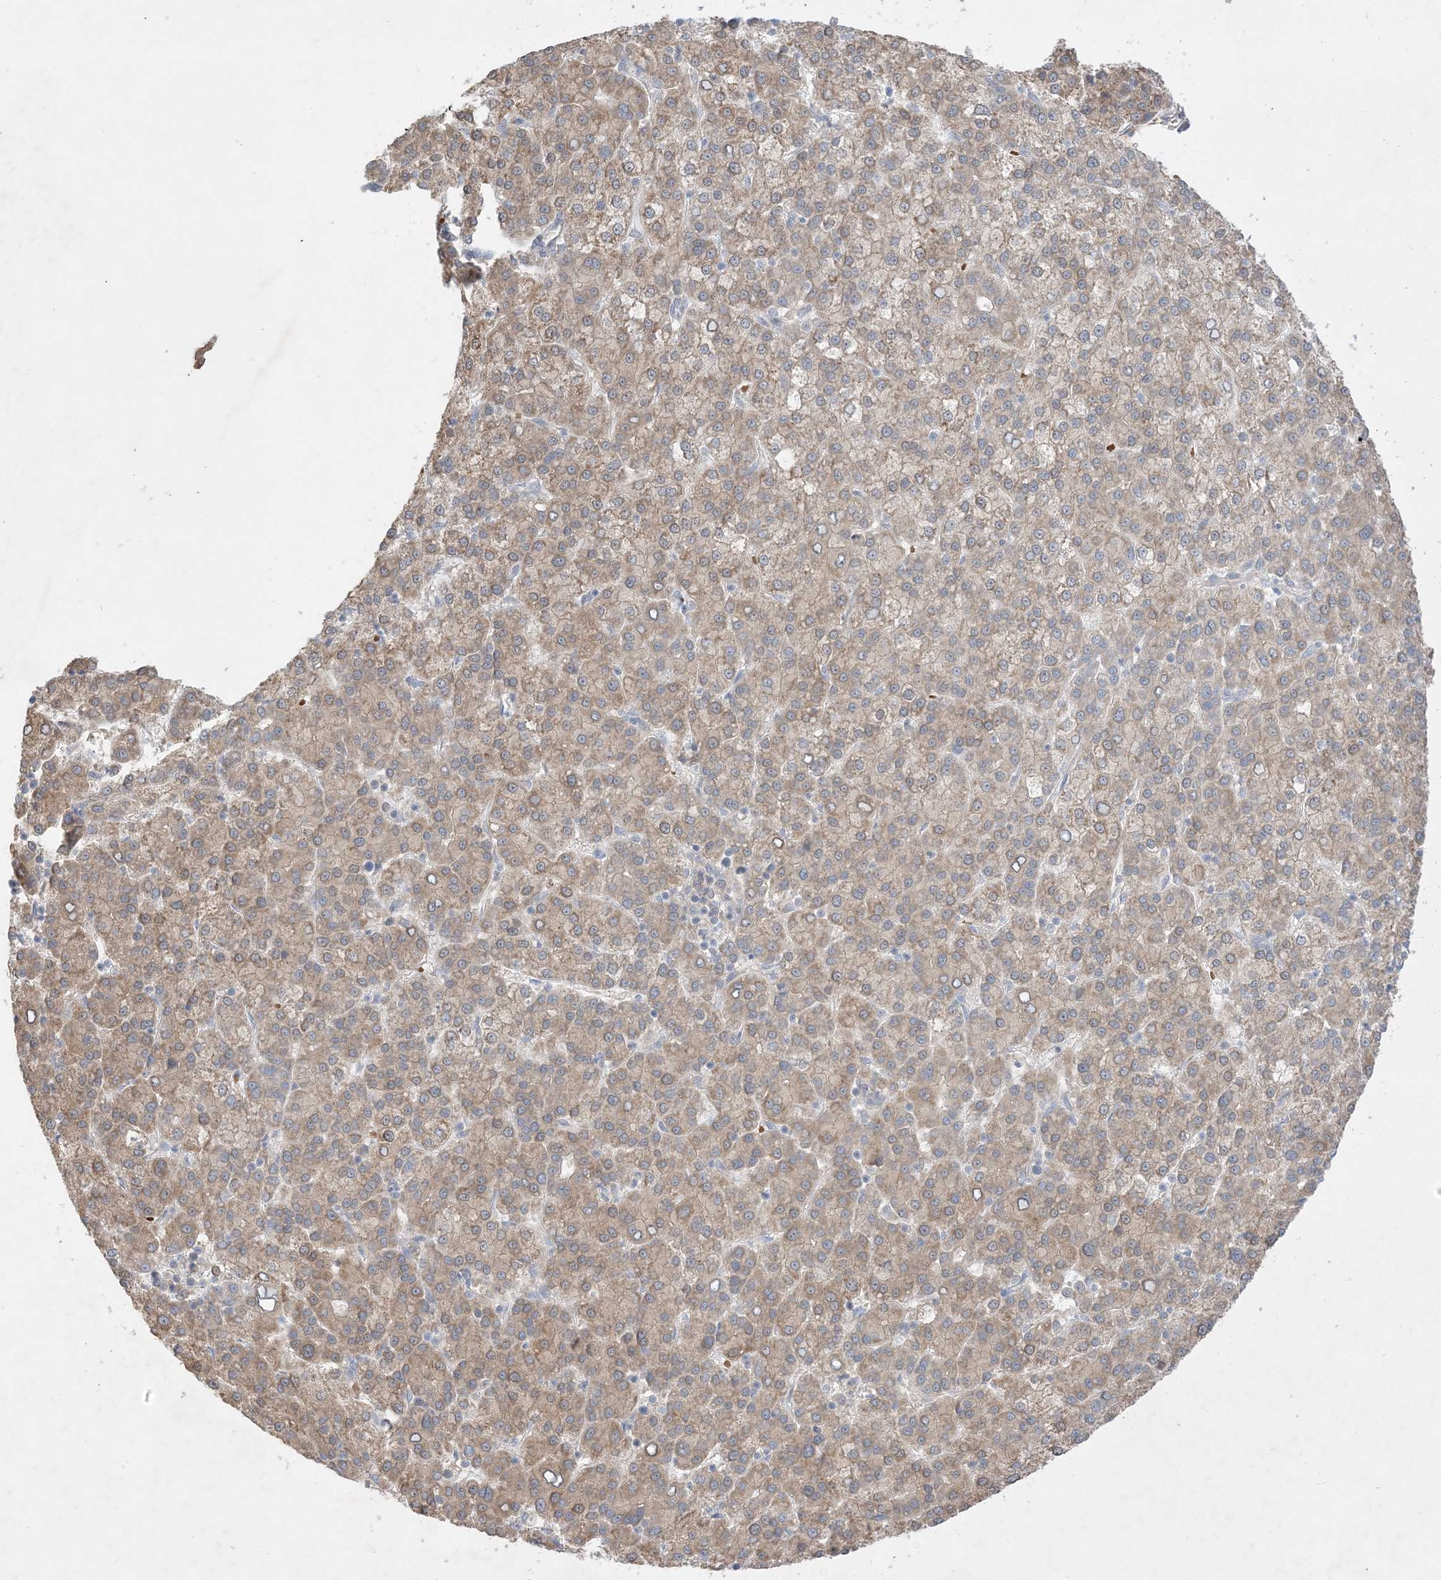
{"staining": {"intensity": "moderate", "quantity": ">75%", "location": "cytoplasmic/membranous"}, "tissue": "liver cancer", "cell_type": "Tumor cells", "image_type": "cancer", "snomed": [{"axis": "morphology", "description": "Carcinoma, Hepatocellular, NOS"}, {"axis": "topography", "description": "Liver"}], "caption": "Immunohistochemistry (IHC) (DAB (3,3'-diaminobenzidine)) staining of human liver hepatocellular carcinoma displays moderate cytoplasmic/membranous protein positivity in approximately >75% of tumor cells.", "gene": "MMGT1", "patient": {"sex": "female", "age": 58}}